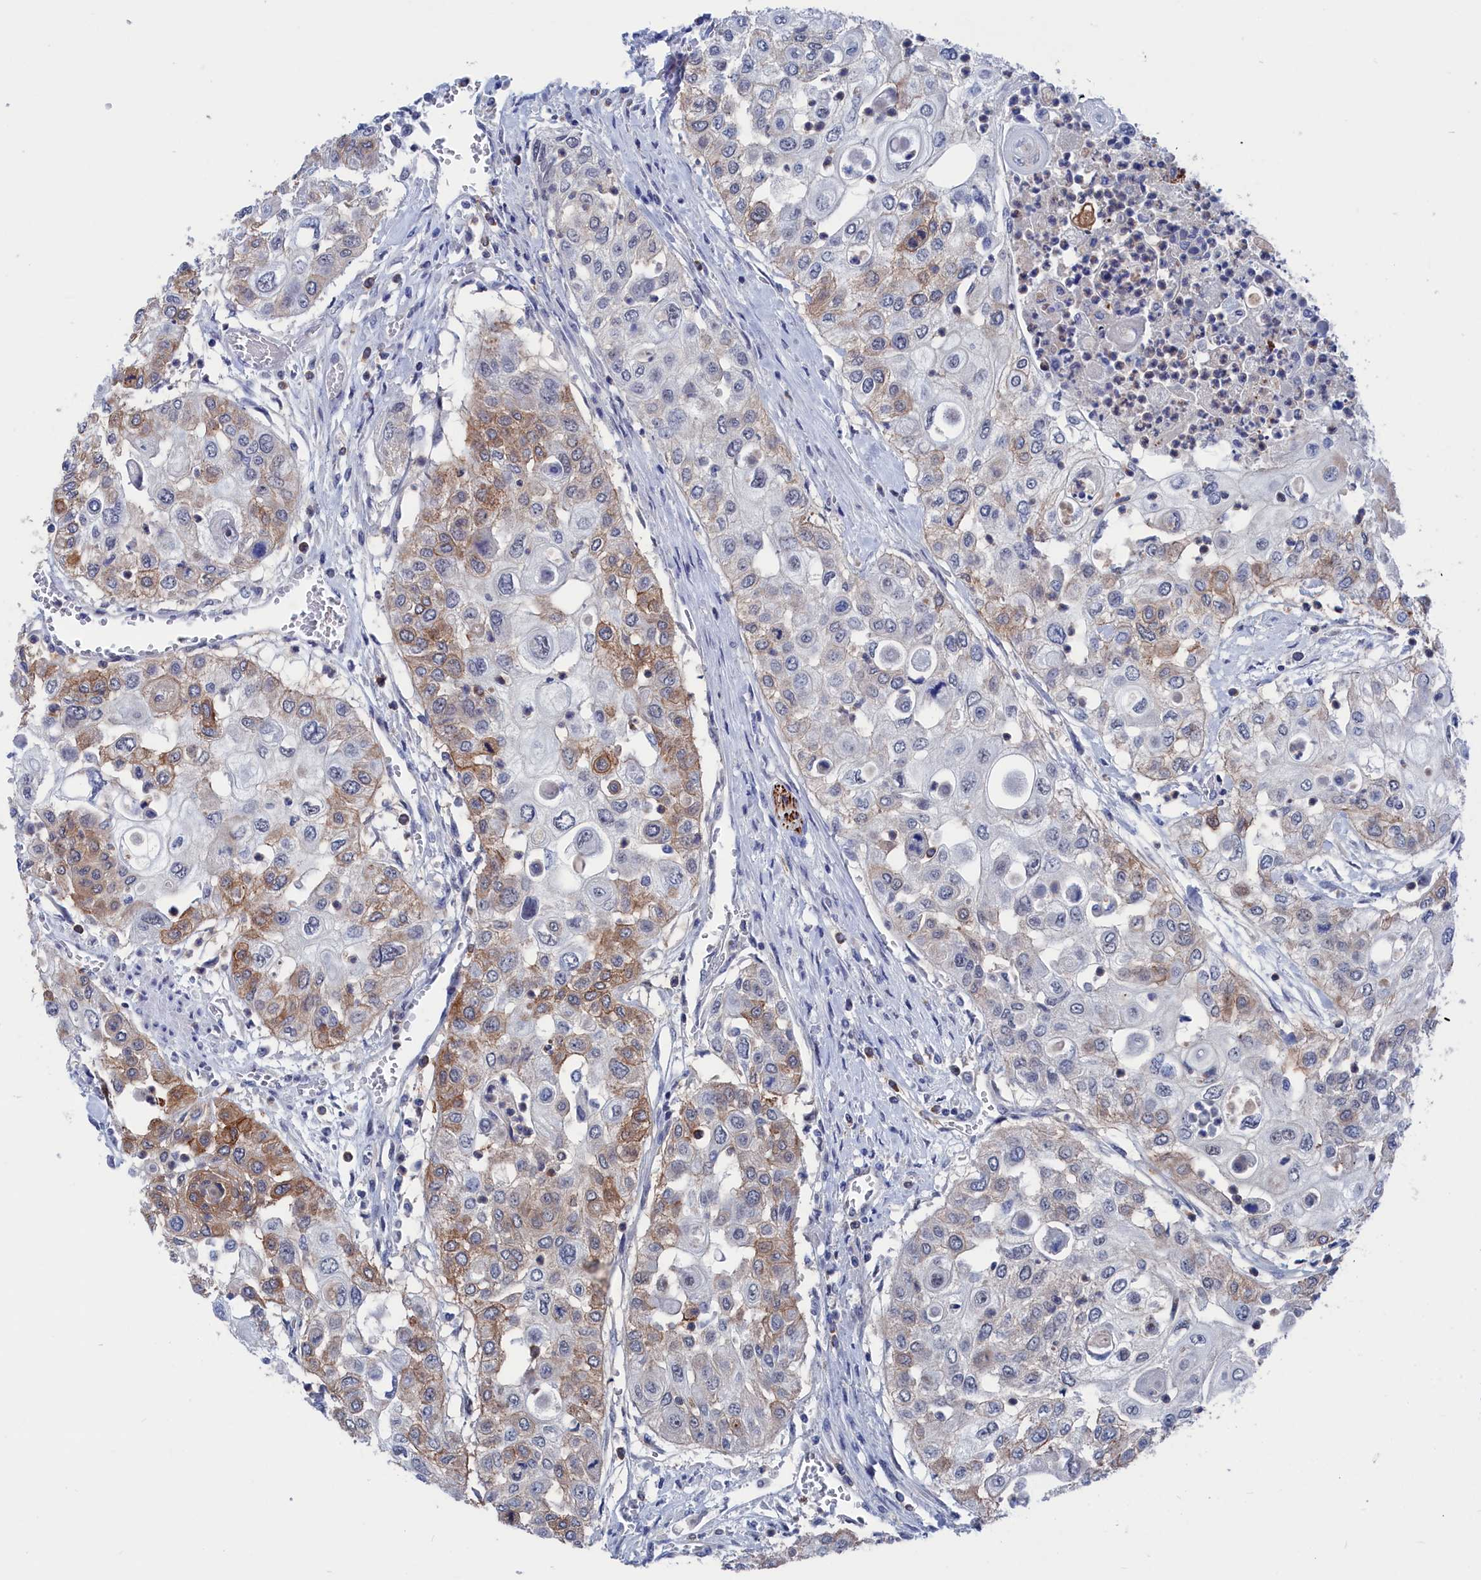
{"staining": {"intensity": "moderate", "quantity": "<25%", "location": "cytoplasmic/membranous"}, "tissue": "urothelial cancer", "cell_type": "Tumor cells", "image_type": "cancer", "snomed": [{"axis": "morphology", "description": "Urothelial carcinoma, High grade"}, {"axis": "topography", "description": "Urinary bladder"}], "caption": "Protein expression analysis of human urothelial carcinoma (high-grade) reveals moderate cytoplasmic/membranous expression in approximately <25% of tumor cells. The protein of interest is shown in brown color, while the nuclei are stained blue.", "gene": "MARCHF3", "patient": {"sex": "female", "age": 79}}